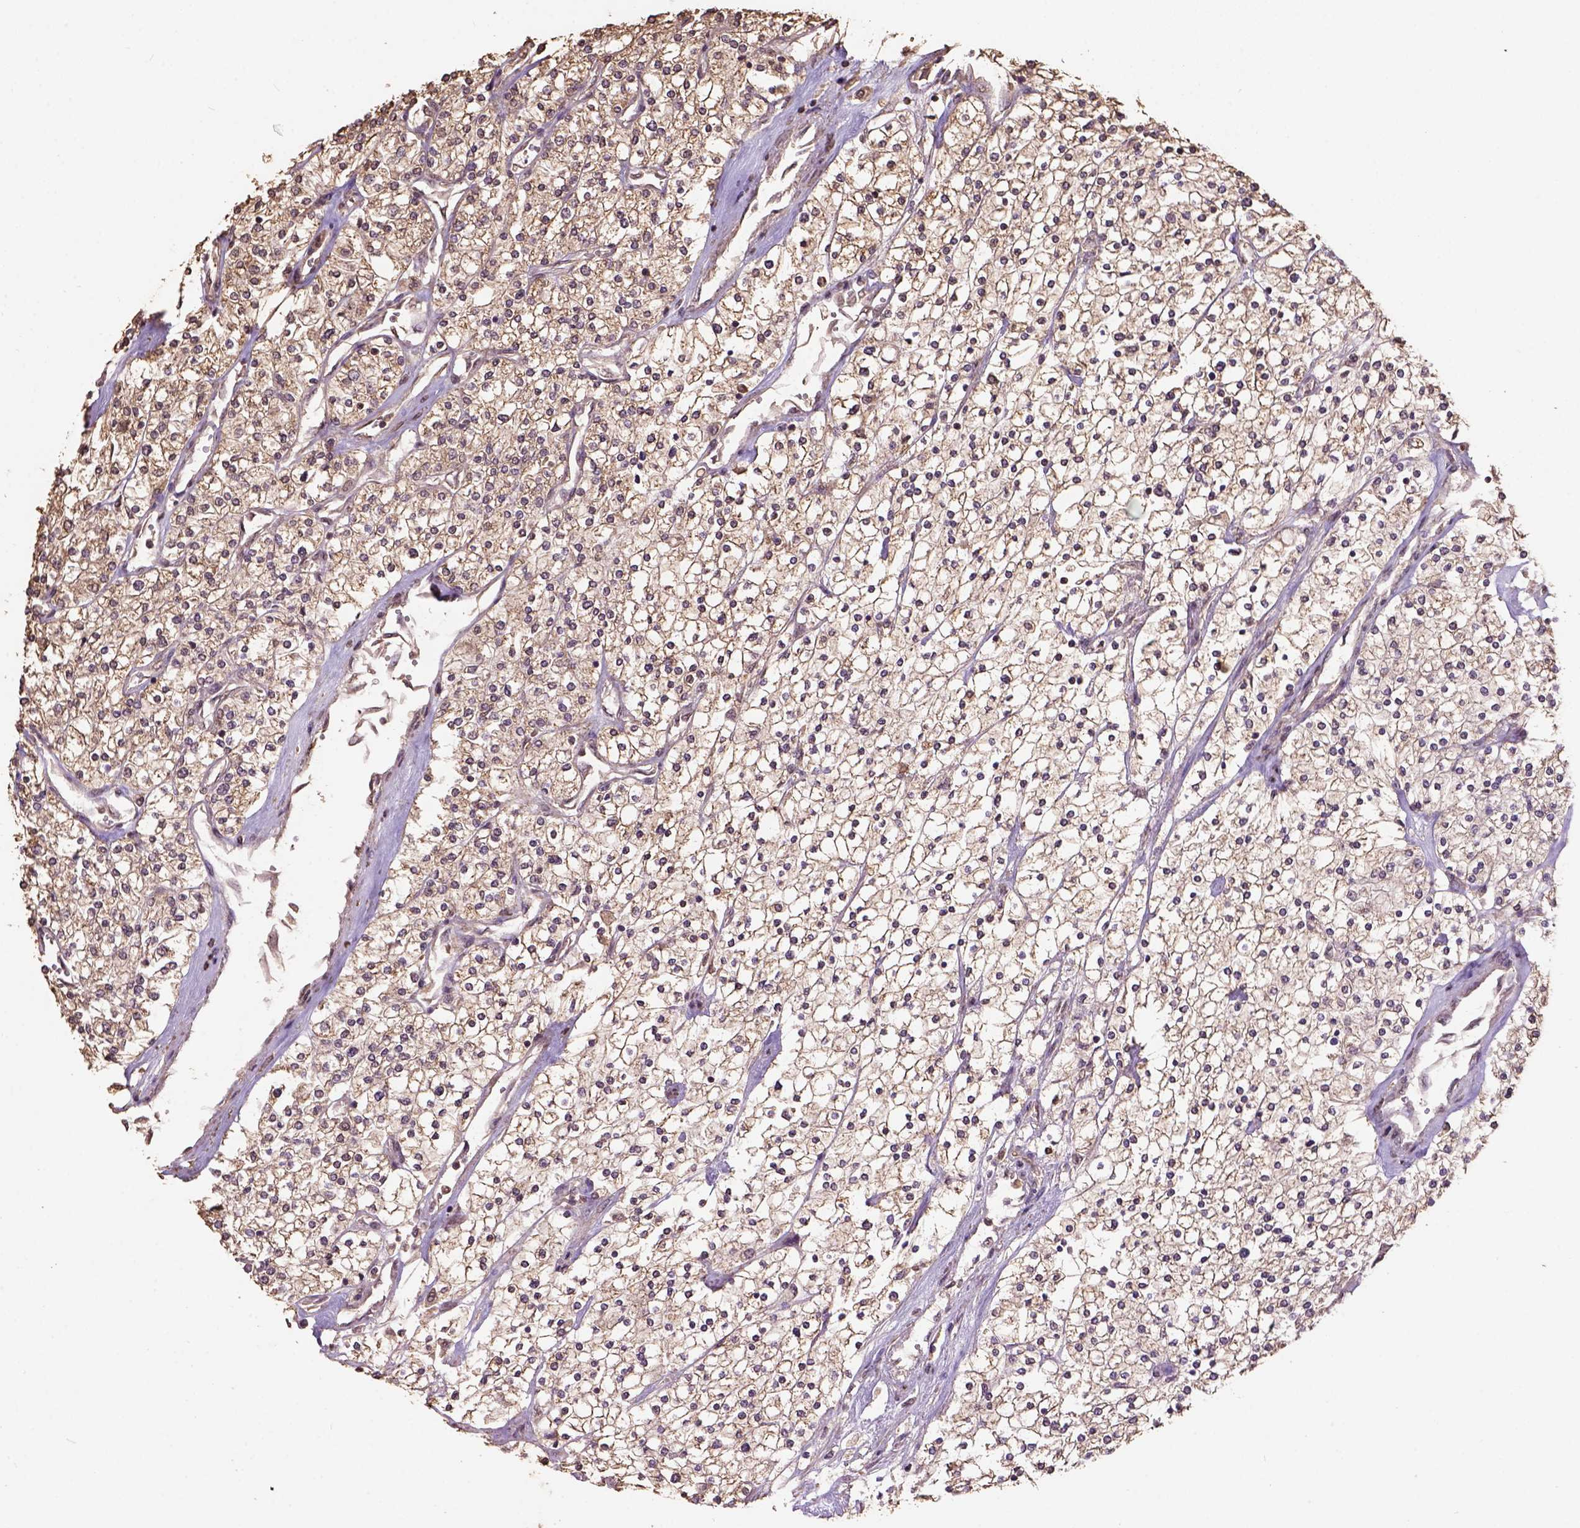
{"staining": {"intensity": "moderate", "quantity": ">75%", "location": "cytoplasmic/membranous"}, "tissue": "renal cancer", "cell_type": "Tumor cells", "image_type": "cancer", "snomed": [{"axis": "morphology", "description": "Adenocarcinoma, NOS"}, {"axis": "topography", "description": "Kidney"}], "caption": "Immunohistochemistry (IHC) image of neoplastic tissue: renal cancer stained using IHC exhibits medium levels of moderate protein expression localized specifically in the cytoplasmic/membranous of tumor cells, appearing as a cytoplasmic/membranous brown color.", "gene": "CSTF2T", "patient": {"sex": "male", "age": 80}}